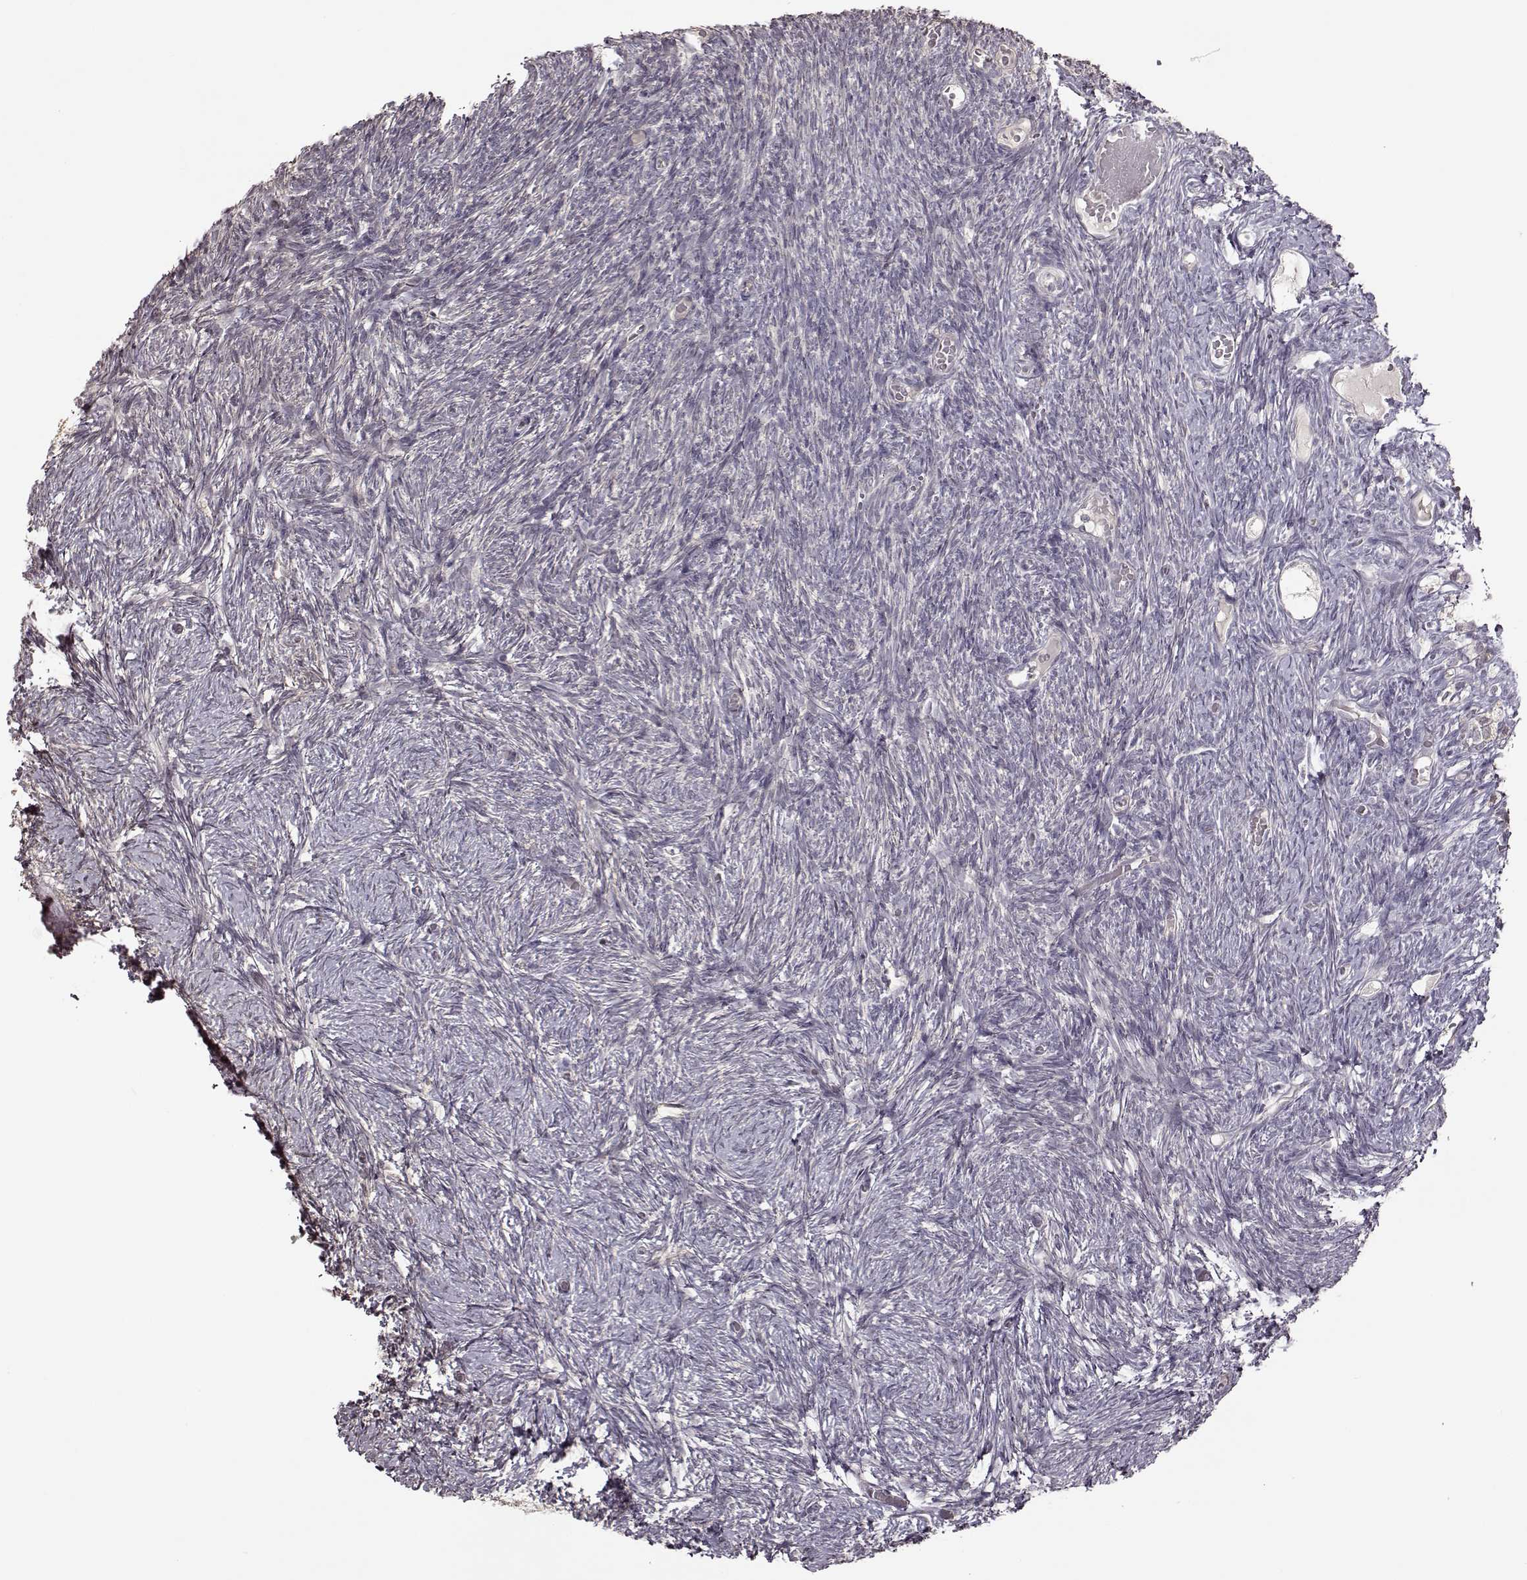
{"staining": {"intensity": "negative", "quantity": "none", "location": "none"}, "tissue": "ovary", "cell_type": "Ovarian stroma cells", "image_type": "normal", "snomed": [{"axis": "morphology", "description": "Normal tissue, NOS"}, {"axis": "topography", "description": "Ovary"}], "caption": "Ovarian stroma cells show no significant positivity in normal ovary. The staining was performed using DAB (3,3'-diaminobenzidine) to visualize the protein expression in brown, while the nuclei were stained in blue with hematoxylin (Magnification: 20x).", "gene": "CRB1", "patient": {"sex": "female", "age": 39}}